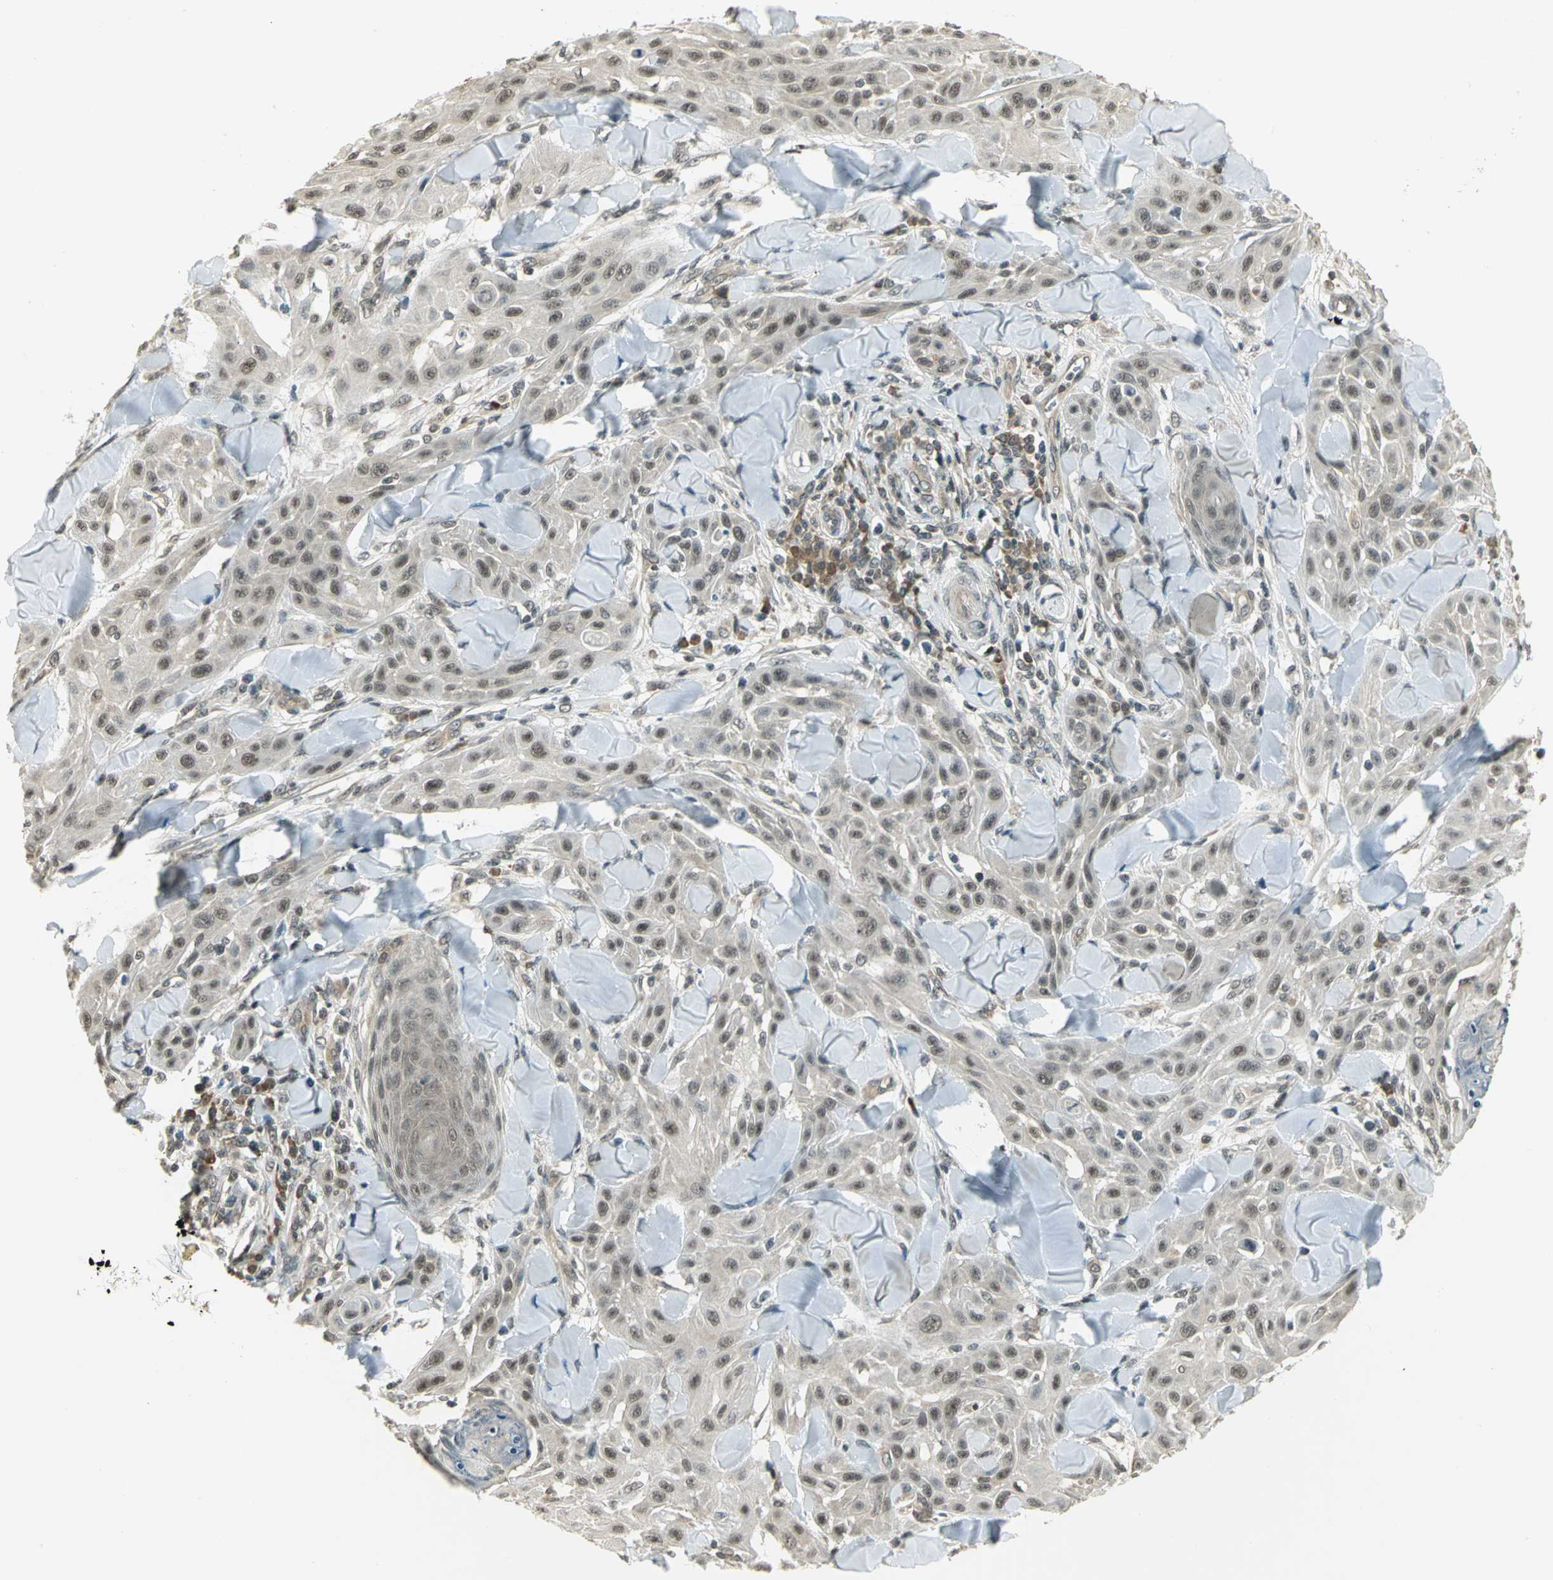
{"staining": {"intensity": "weak", "quantity": ">75%", "location": "nuclear"}, "tissue": "skin cancer", "cell_type": "Tumor cells", "image_type": "cancer", "snomed": [{"axis": "morphology", "description": "Squamous cell carcinoma, NOS"}, {"axis": "topography", "description": "Skin"}], "caption": "Squamous cell carcinoma (skin) stained for a protein (brown) reveals weak nuclear positive positivity in about >75% of tumor cells.", "gene": "CDC34", "patient": {"sex": "male", "age": 24}}